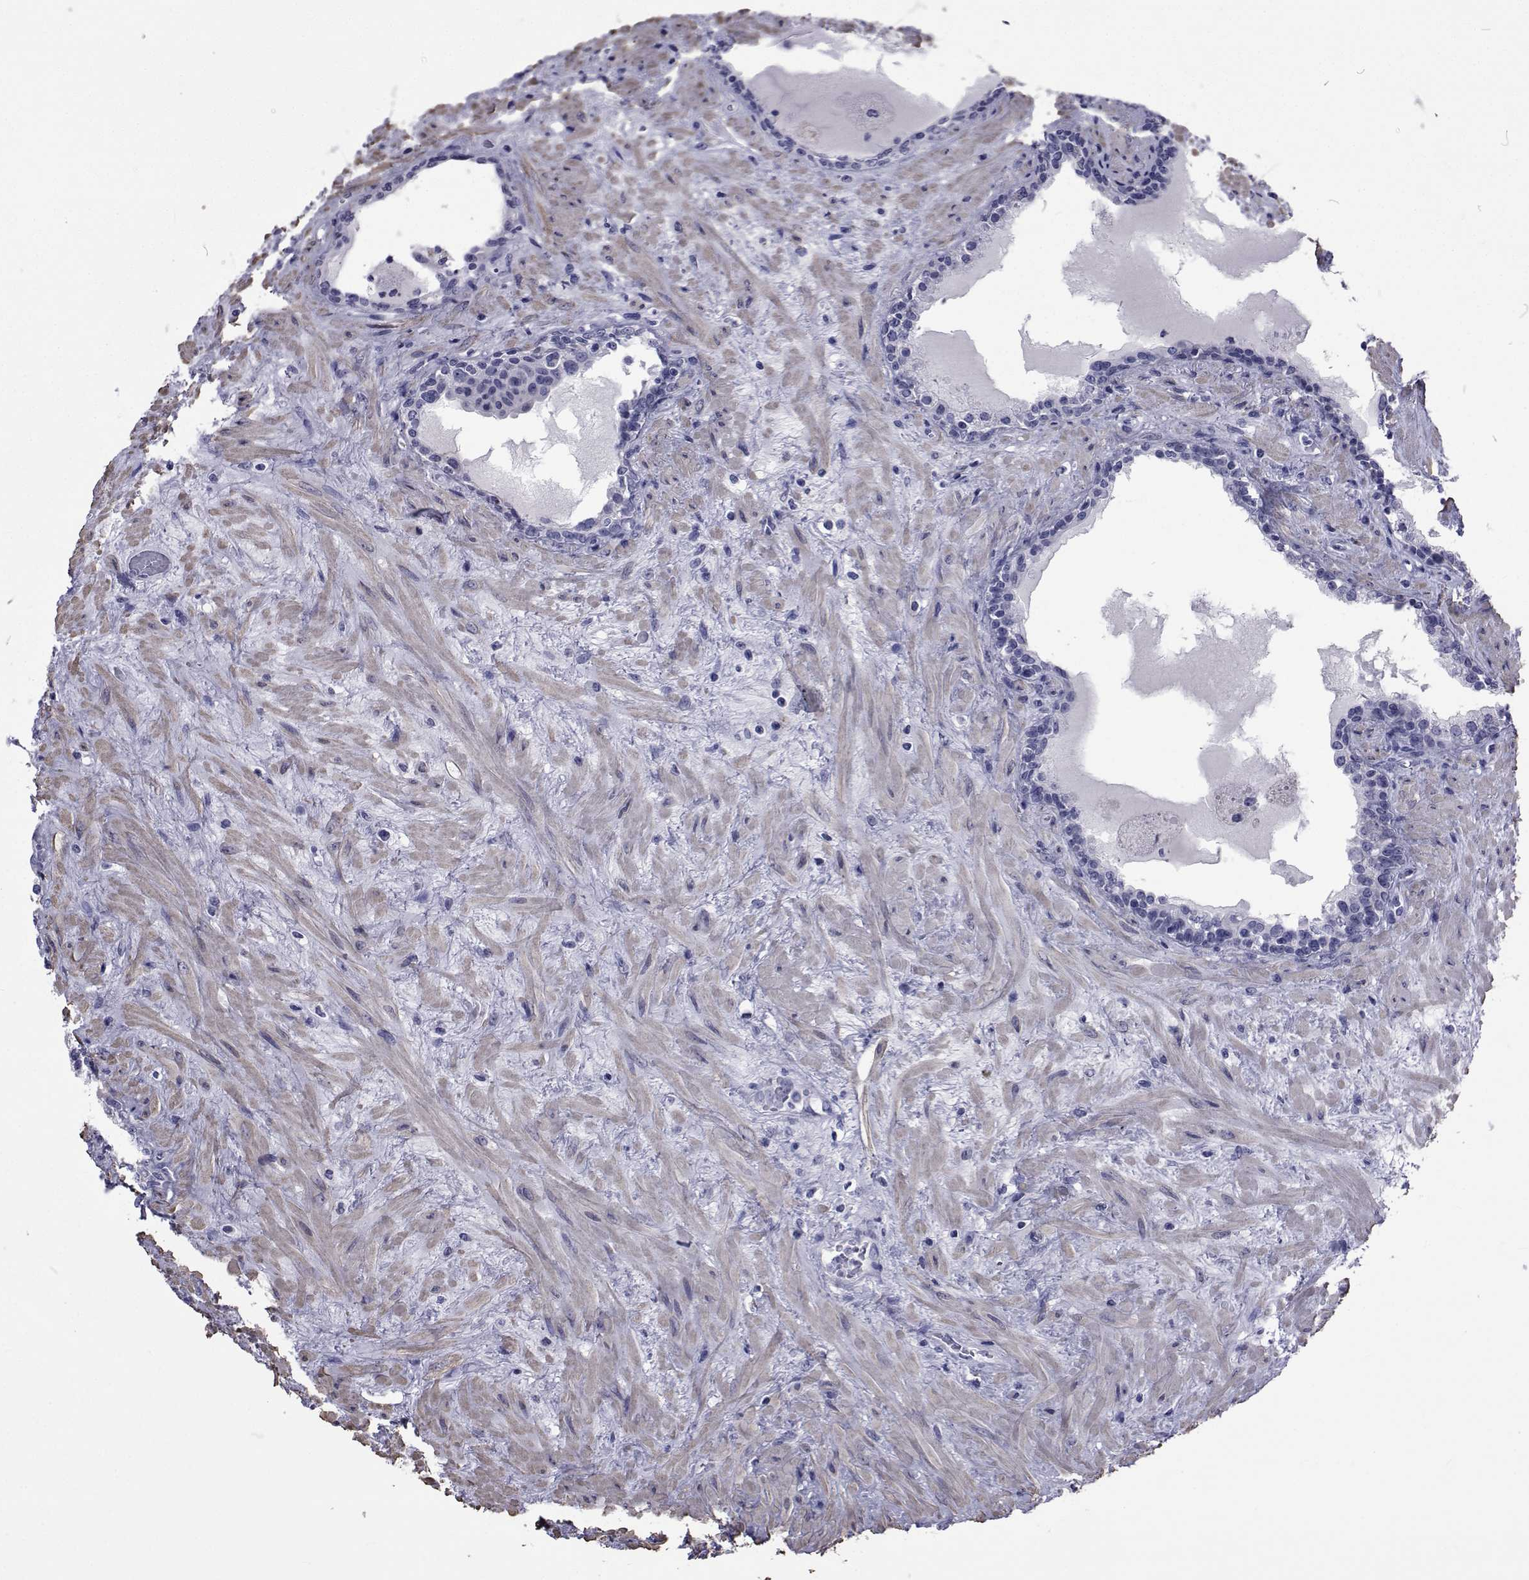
{"staining": {"intensity": "negative", "quantity": "none", "location": "none"}, "tissue": "prostate", "cell_type": "Glandular cells", "image_type": "normal", "snomed": [{"axis": "morphology", "description": "Normal tissue, NOS"}, {"axis": "topography", "description": "Prostate"}], "caption": "The image demonstrates no significant expression in glandular cells of prostate. (DAB immunohistochemistry visualized using brightfield microscopy, high magnification).", "gene": "GKAP1", "patient": {"sex": "male", "age": 63}}